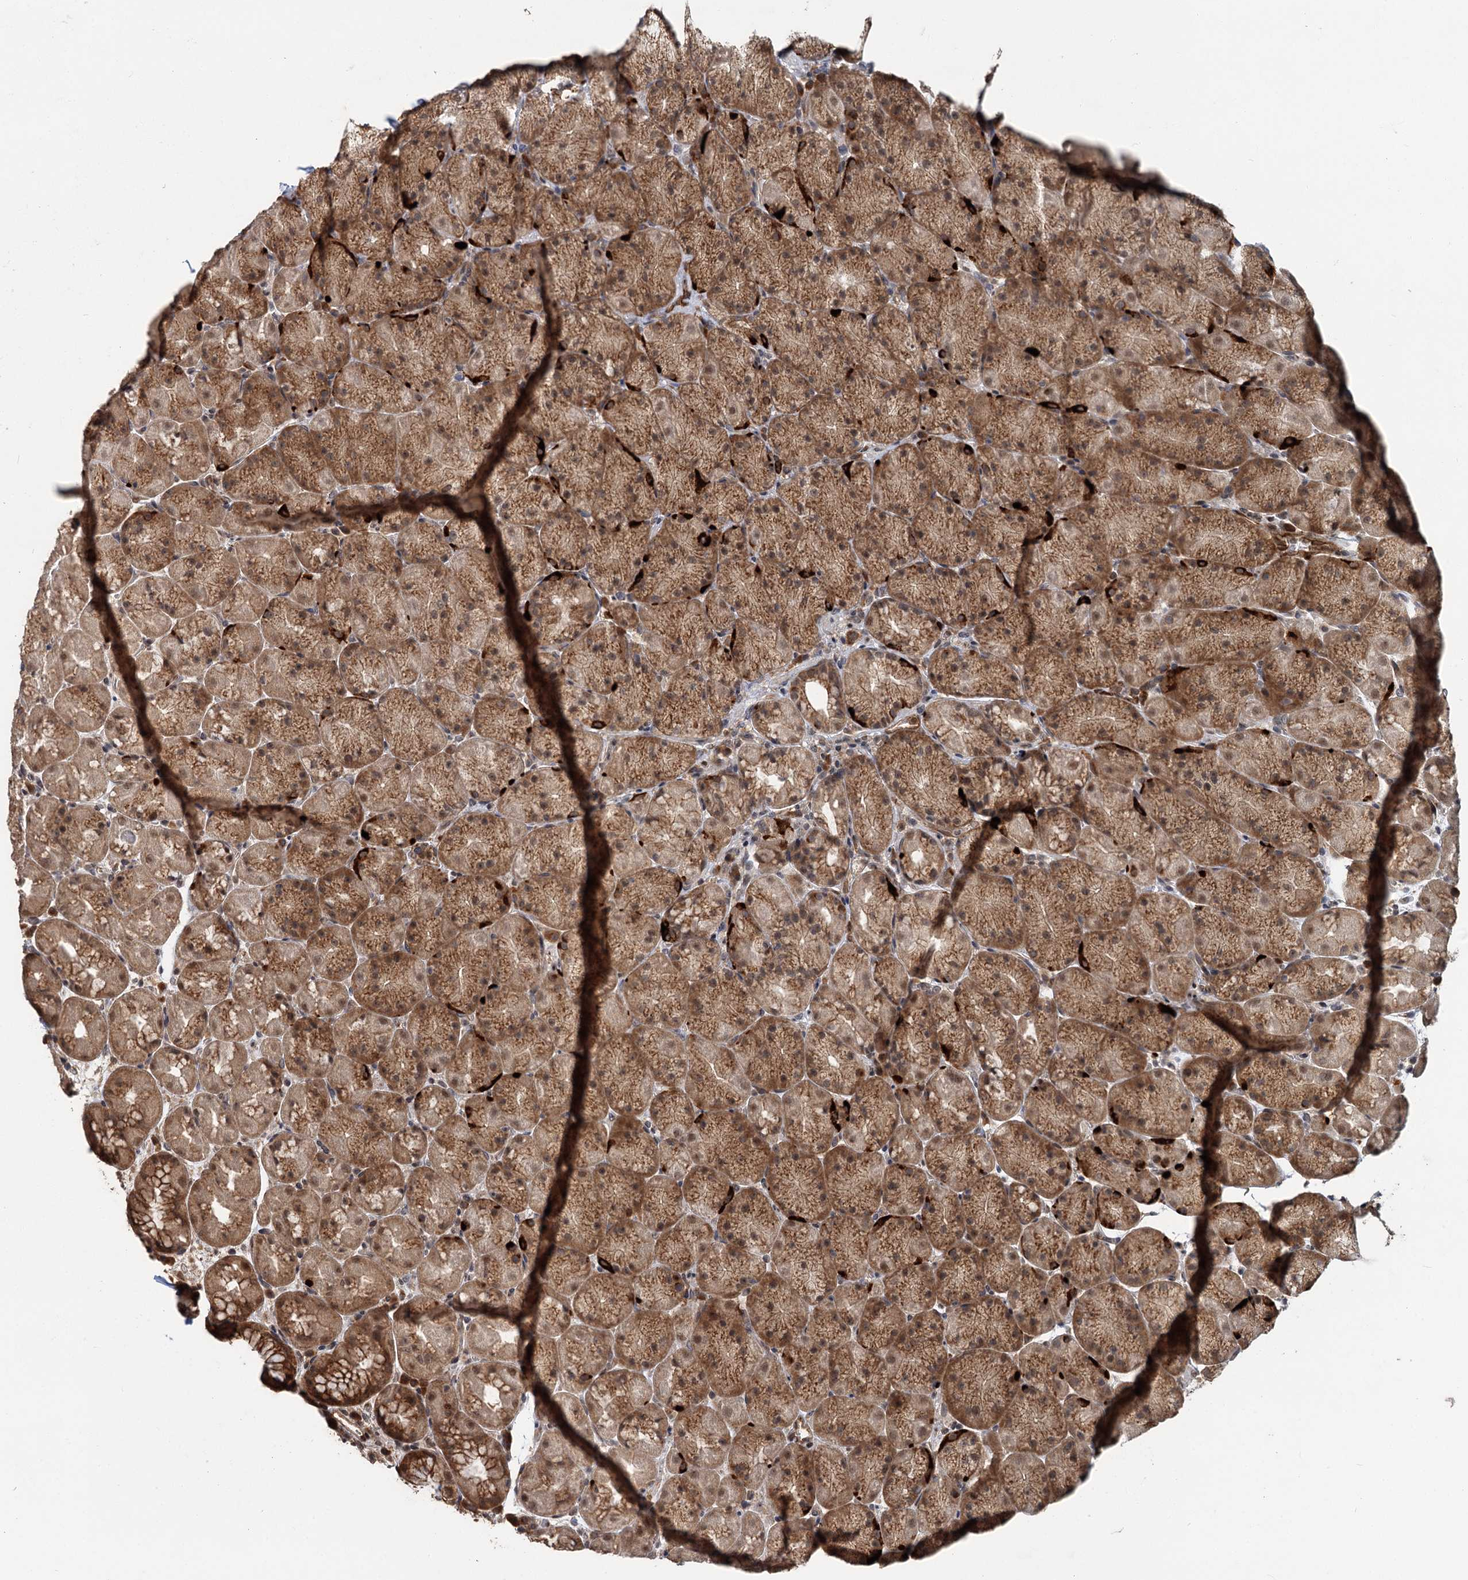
{"staining": {"intensity": "strong", "quantity": ">75%", "location": "cytoplasmic/membranous"}, "tissue": "stomach", "cell_type": "Glandular cells", "image_type": "normal", "snomed": [{"axis": "morphology", "description": "Normal tissue, NOS"}, {"axis": "topography", "description": "Stomach, upper"}, {"axis": "topography", "description": "Stomach, lower"}], "caption": "Glandular cells reveal strong cytoplasmic/membranous positivity in about >75% of cells in normal stomach.", "gene": "KANSL2", "patient": {"sex": "male", "age": 67}}